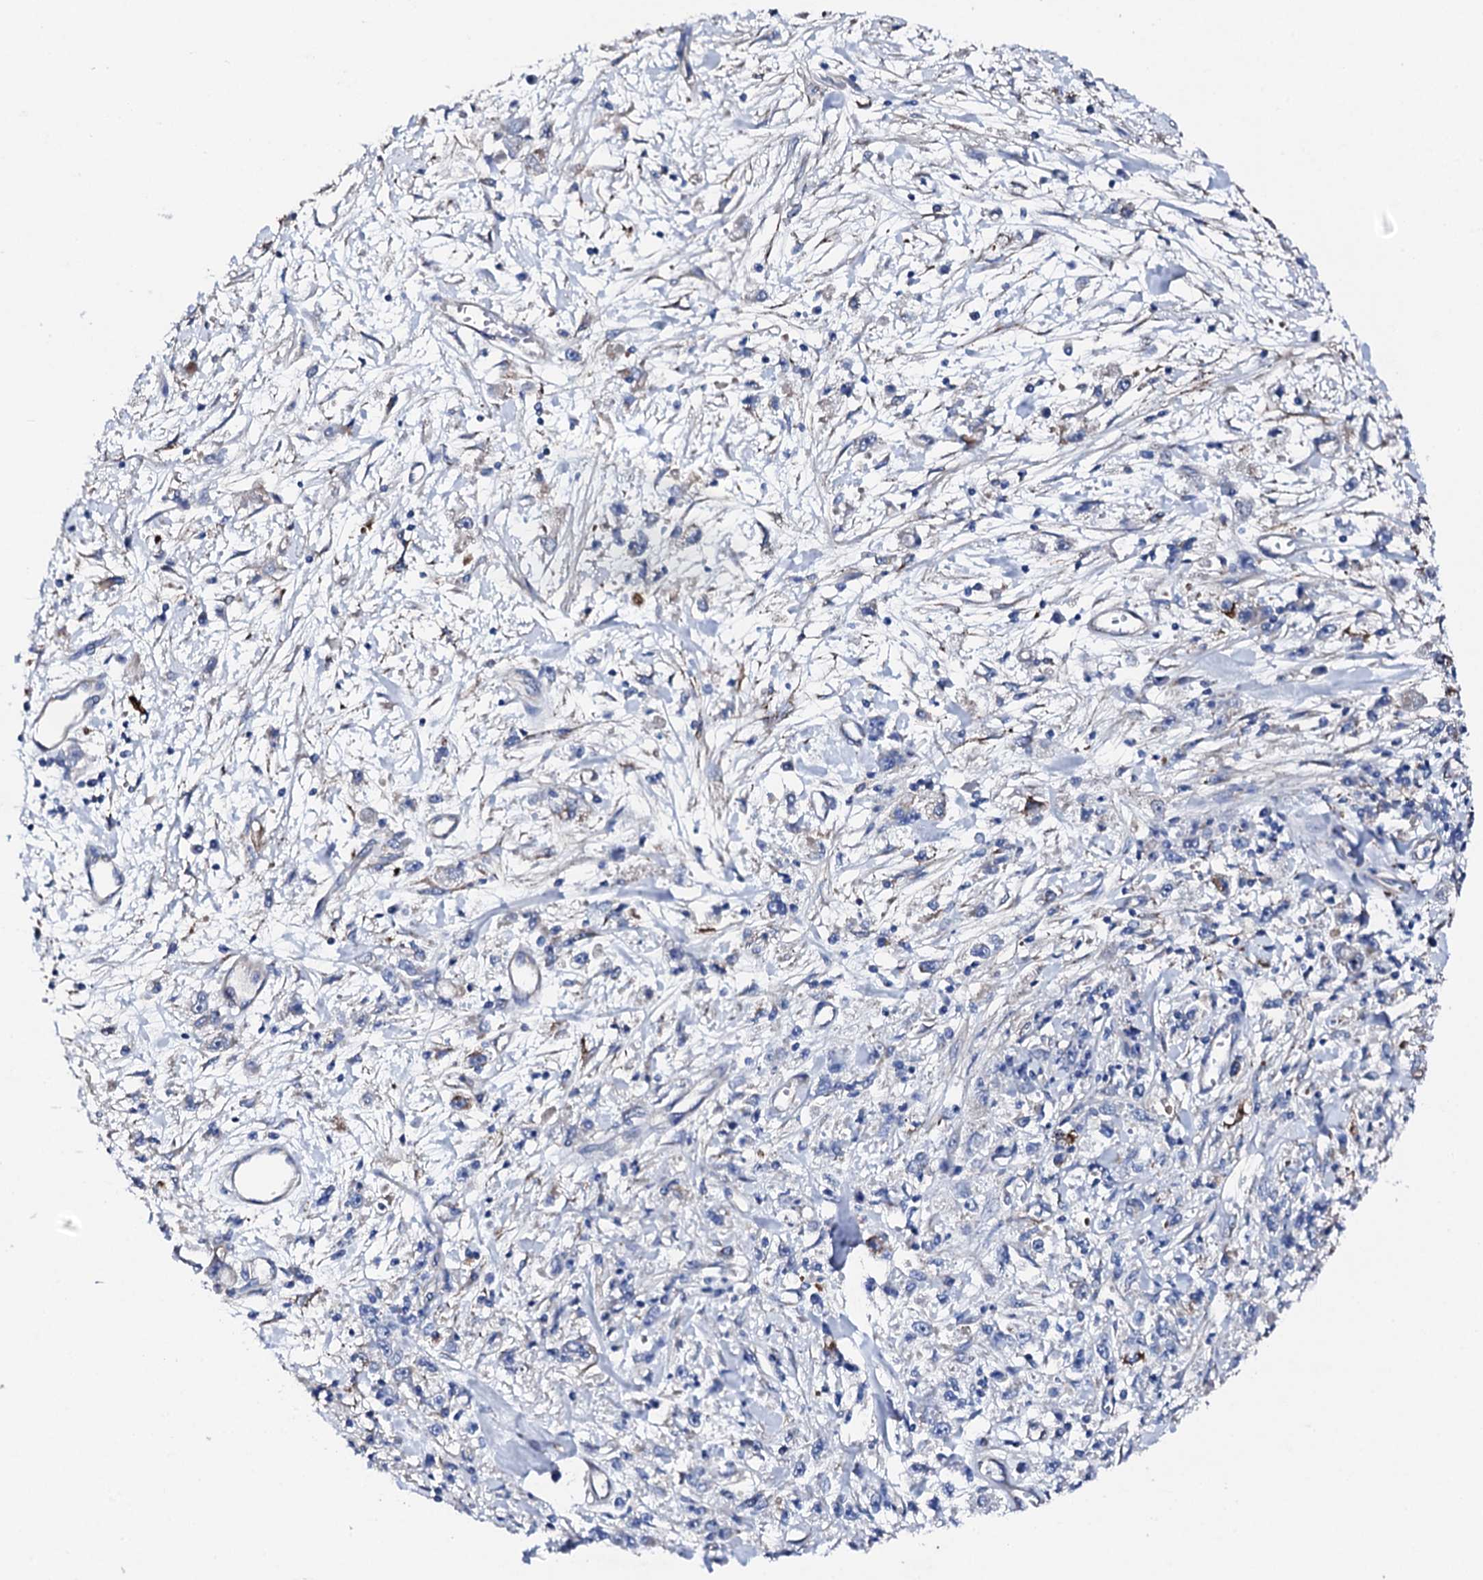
{"staining": {"intensity": "negative", "quantity": "none", "location": "none"}, "tissue": "stomach cancer", "cell_type": "Tumor cells", "image_type": "cancer", "snomed": [{"axis": "morphology", "description": "Adenocarcinoma, NOS"}, {"axis": "topography", "description": "Stomach"}], "caption": "This is an immunohistochemistry photomicrograph of adenocarcinoma (stomach). There is no positivity in tumor cells.", "gene": "KLHL32", "patient": {"sex": "female", "age": 59}}